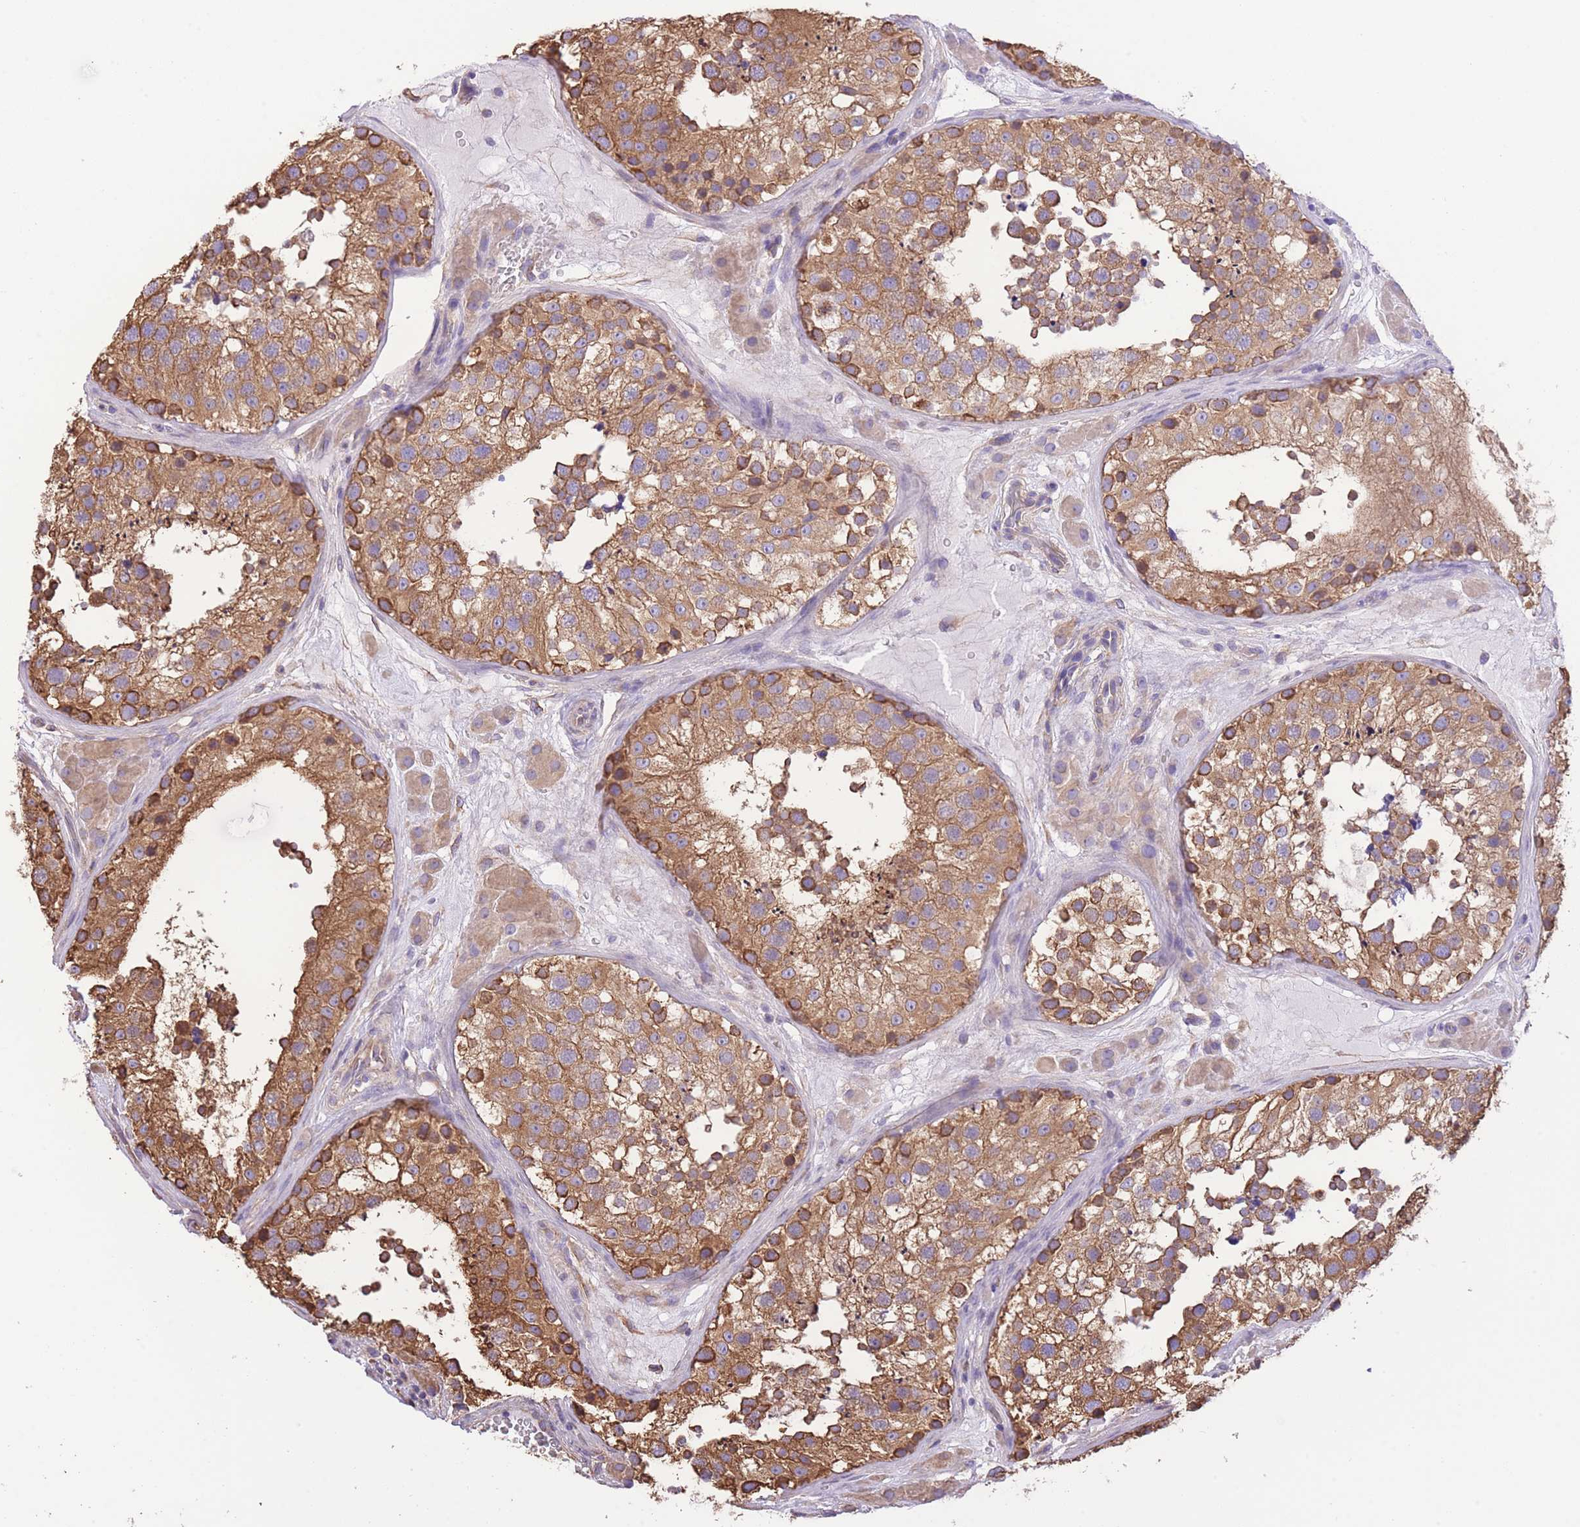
{"staining": {"intensity": "moderate", "quantity": ">75%", "location": "cytoplasmic/membranous"}, "tissue": "testis", "cell_type": "Cells in seminiferous ducts", "image_type": "normal", "snomed": [{"axis": "morphology", "description": "Normal tissue, NOS"}, {"axis": "topography", "description": "Testis"}], "caption": "Normal testis exhibits moderate cytoplasmic/membranous staining in approximately >75% of cells in seminiferous ducts The staining was performed using DAB (3,3'-diaminobenzidine), with brown indicating positive protein expression. Nuclei are stained blue with hematoxylin..", "gene": "RHOU", "patient": {"sex": "male", "age": 26}}